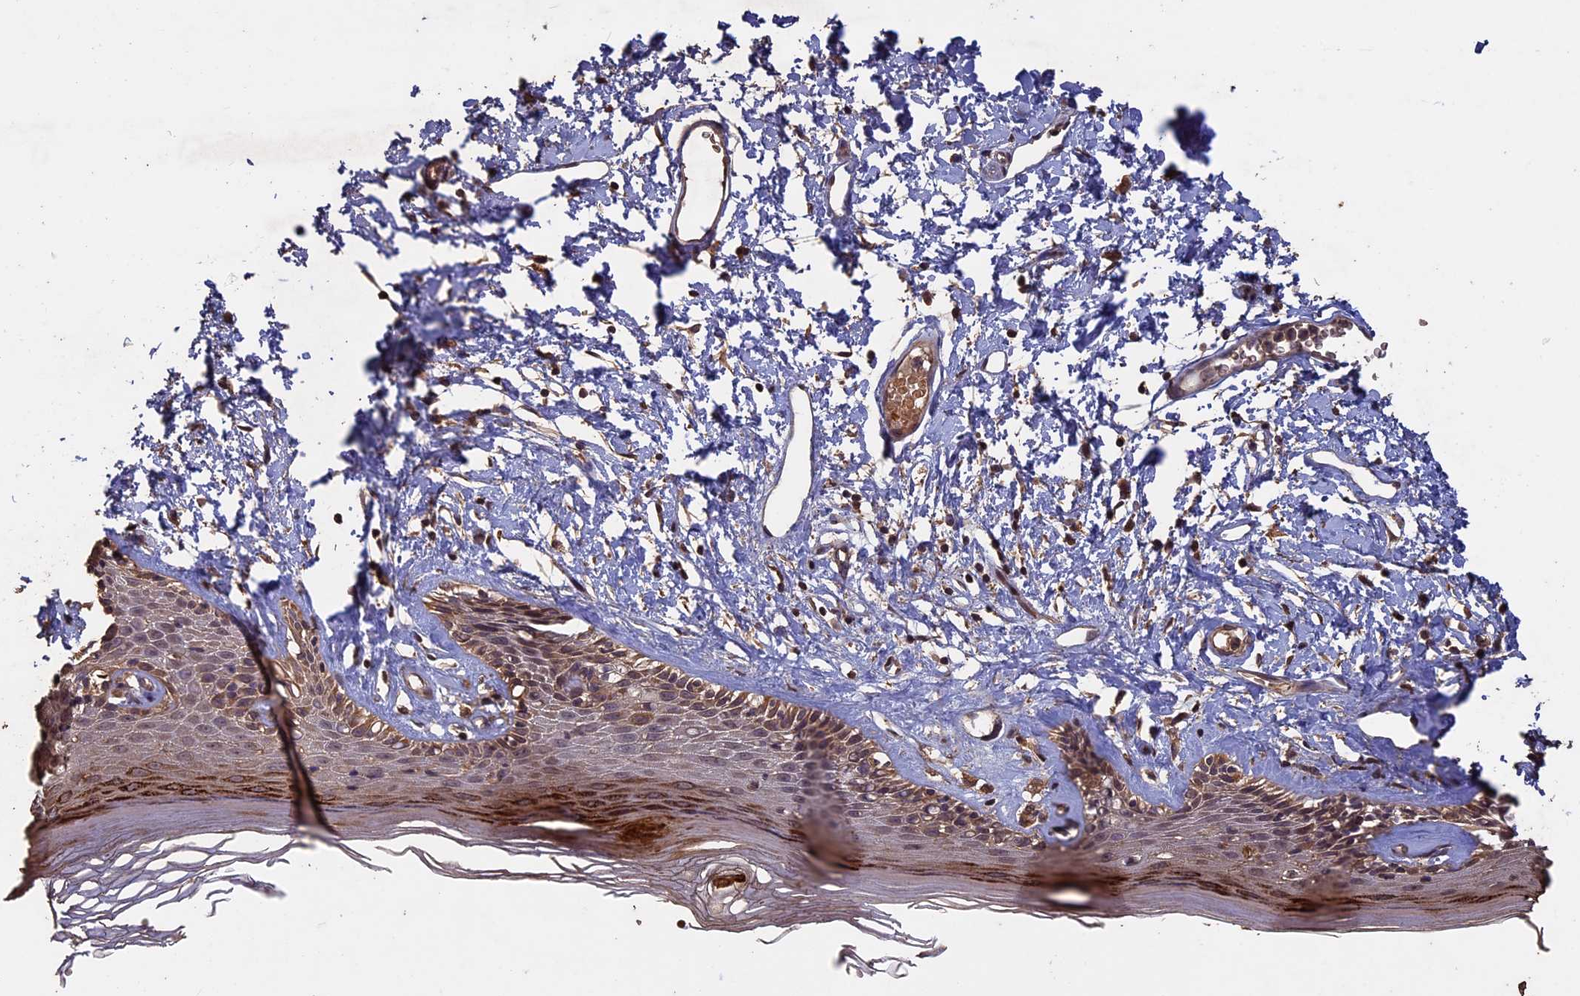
{"staining": {"intensity": "strong", "quantity": "25%-75%", "location": "cytoplasmic/membranous"}, "tissue": "skin", "cell_type": "Epidermal cells", "image_type": "normal", "snomed": [{"axis": "morphology", "description": "Normal tissue, NOS"}, {"axis": "topography", "description": "Adipose tissue"}, {"axis": "topography", "description": "Vascular tissue"}, {"axis": "topography", "description": "Vulva"}, {"axis": "topography", "description": "Peripheral nerve tissue"}], "caption": "Protein staining of benign skin demonstrates strong cytoplasmic/membranous positivity in about 25%-75% of epidermal cells.", "gene": "HUNK", "patient": {"sex": "female", "age": 86}}